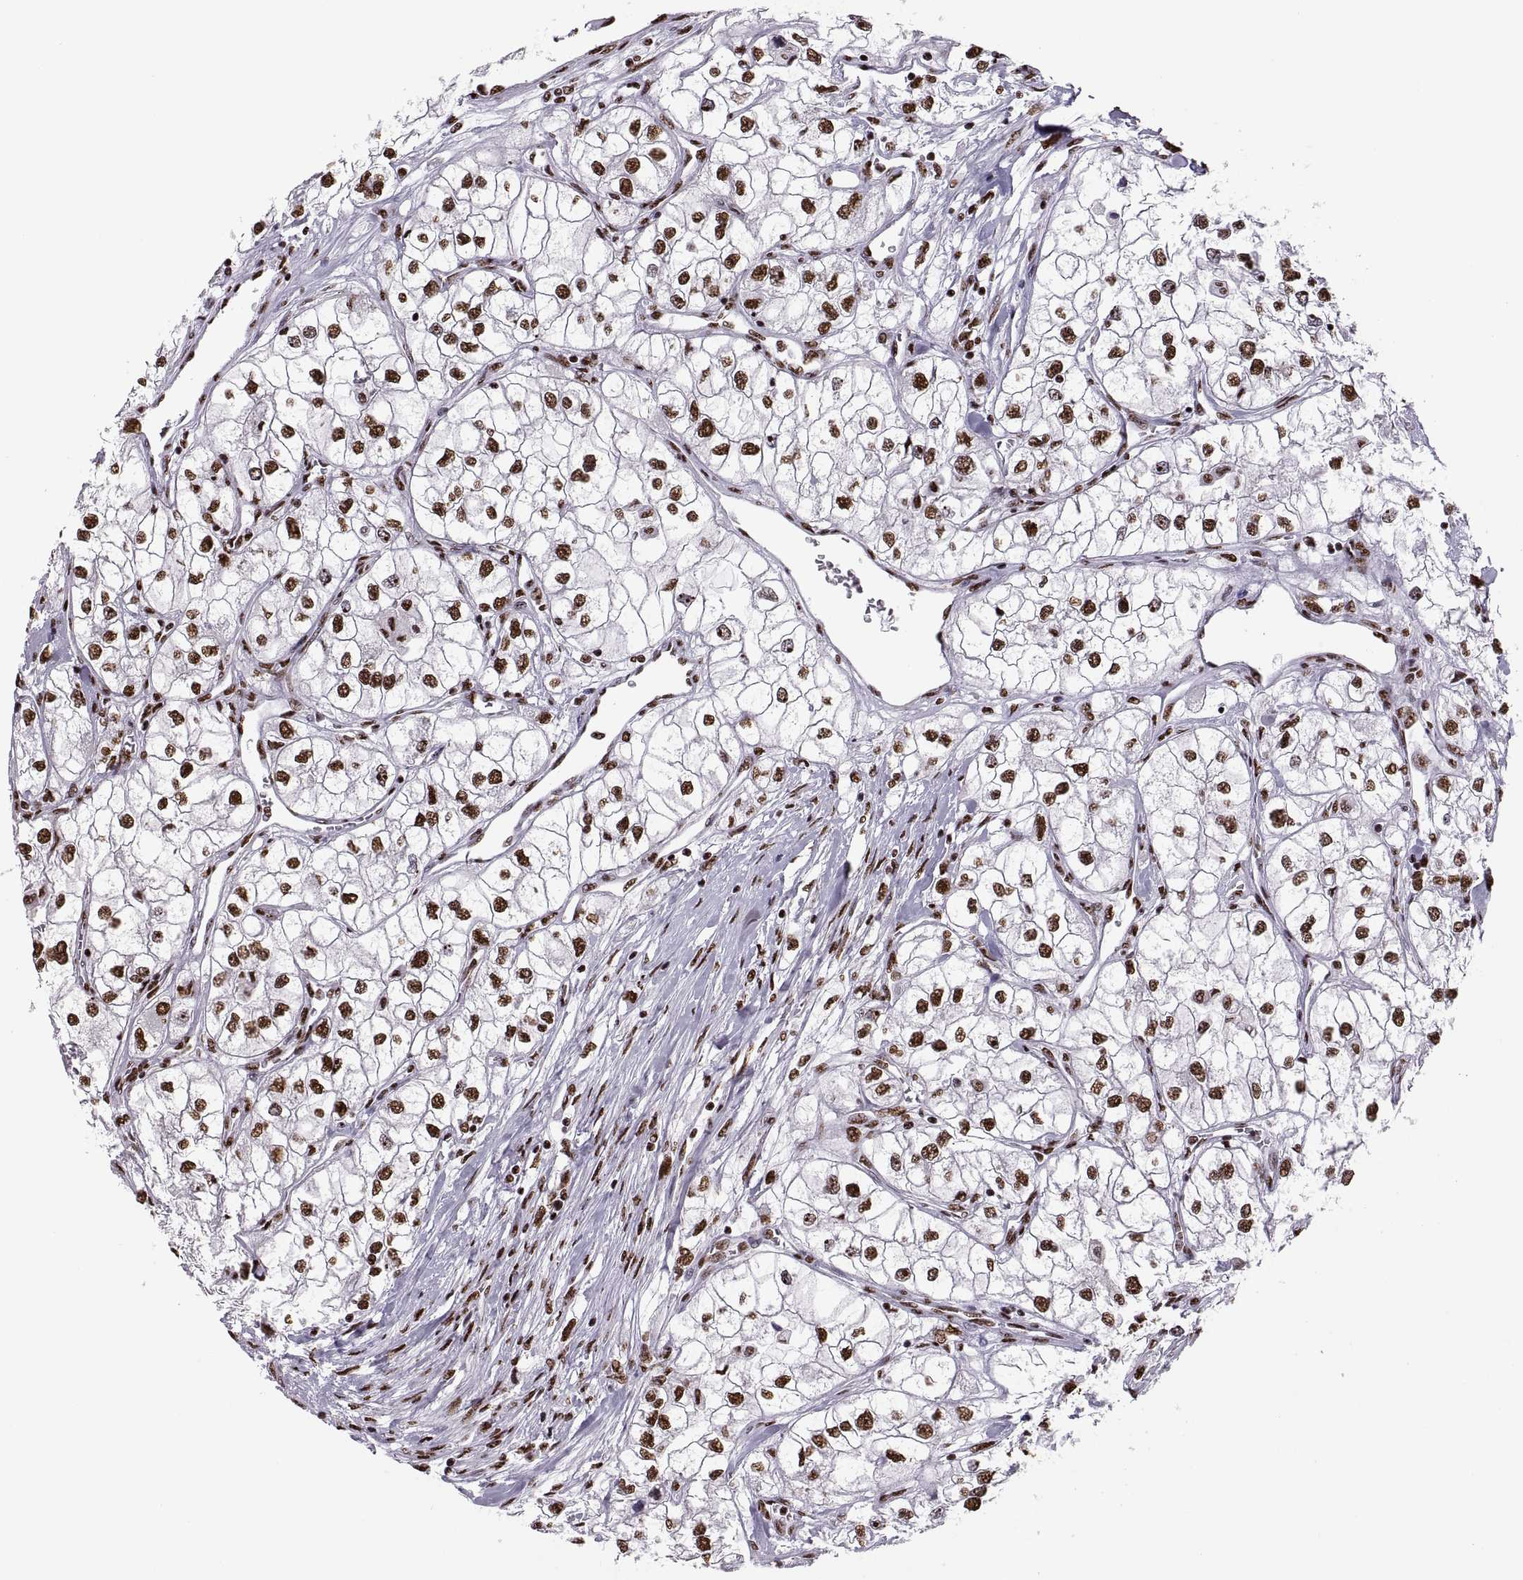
{"staining": {"intensity": "strong", "quantity": ">75%", "location": "nuclear"}, "tissue": "renal cancer", "cell_type": "Tumor cells", "image_type": "cancer", "snomed": [{"axis": "morphology", "description": "Adenocarcinoma, NOS"}, {"axis": "topography", "description": "Kidney"}], "caption": "IHC (DAB) staining of renal adenocarcinoma reveals strong nuclear protein staining in approximately >75% of tumor cells.", "gene": "SNAI1", "patient": {"sex": "male", "age": 59}}